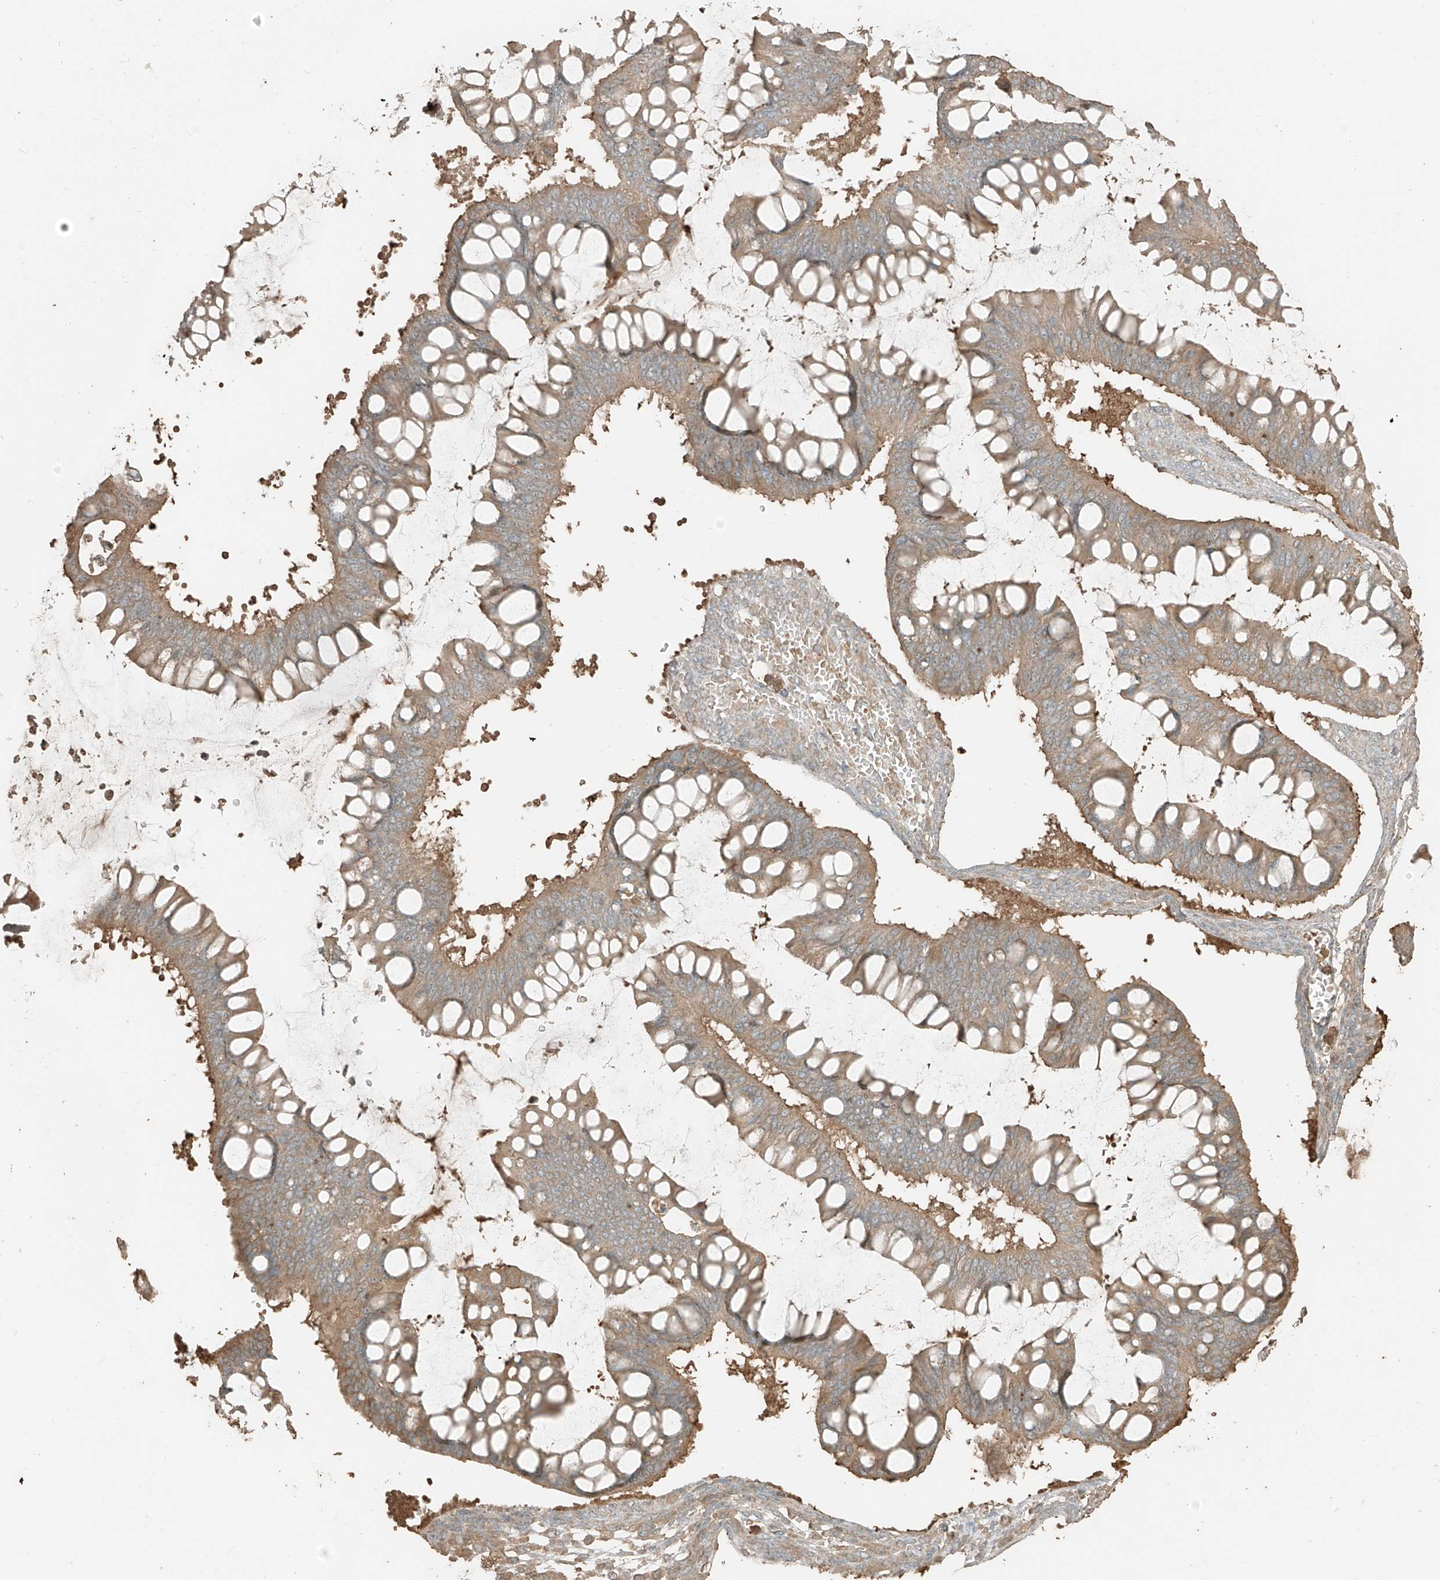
{"staining": {"intensity": "weak", "quantity": ">75%", "location": "cytoplasmic/membranous"}, "tissue": "ovarian cancer", "cell_type": "Tumor cells", "image_type": "cancer", "snomed": [{"axis": "morphology", "description": "Cystadenocarcinoma, mucinous, NOS"}, {"axis": "topography", "description": "Ovary"}], "caption": "A histopathology image of human mucinous cystadenocarcinoma (ovarian) stained for a protein demonstrates weak cytoplasmic/membranous brown staining in tumor cells.", "gene": "RFTN2", "patient": {"sex": "female", "age": 73}}